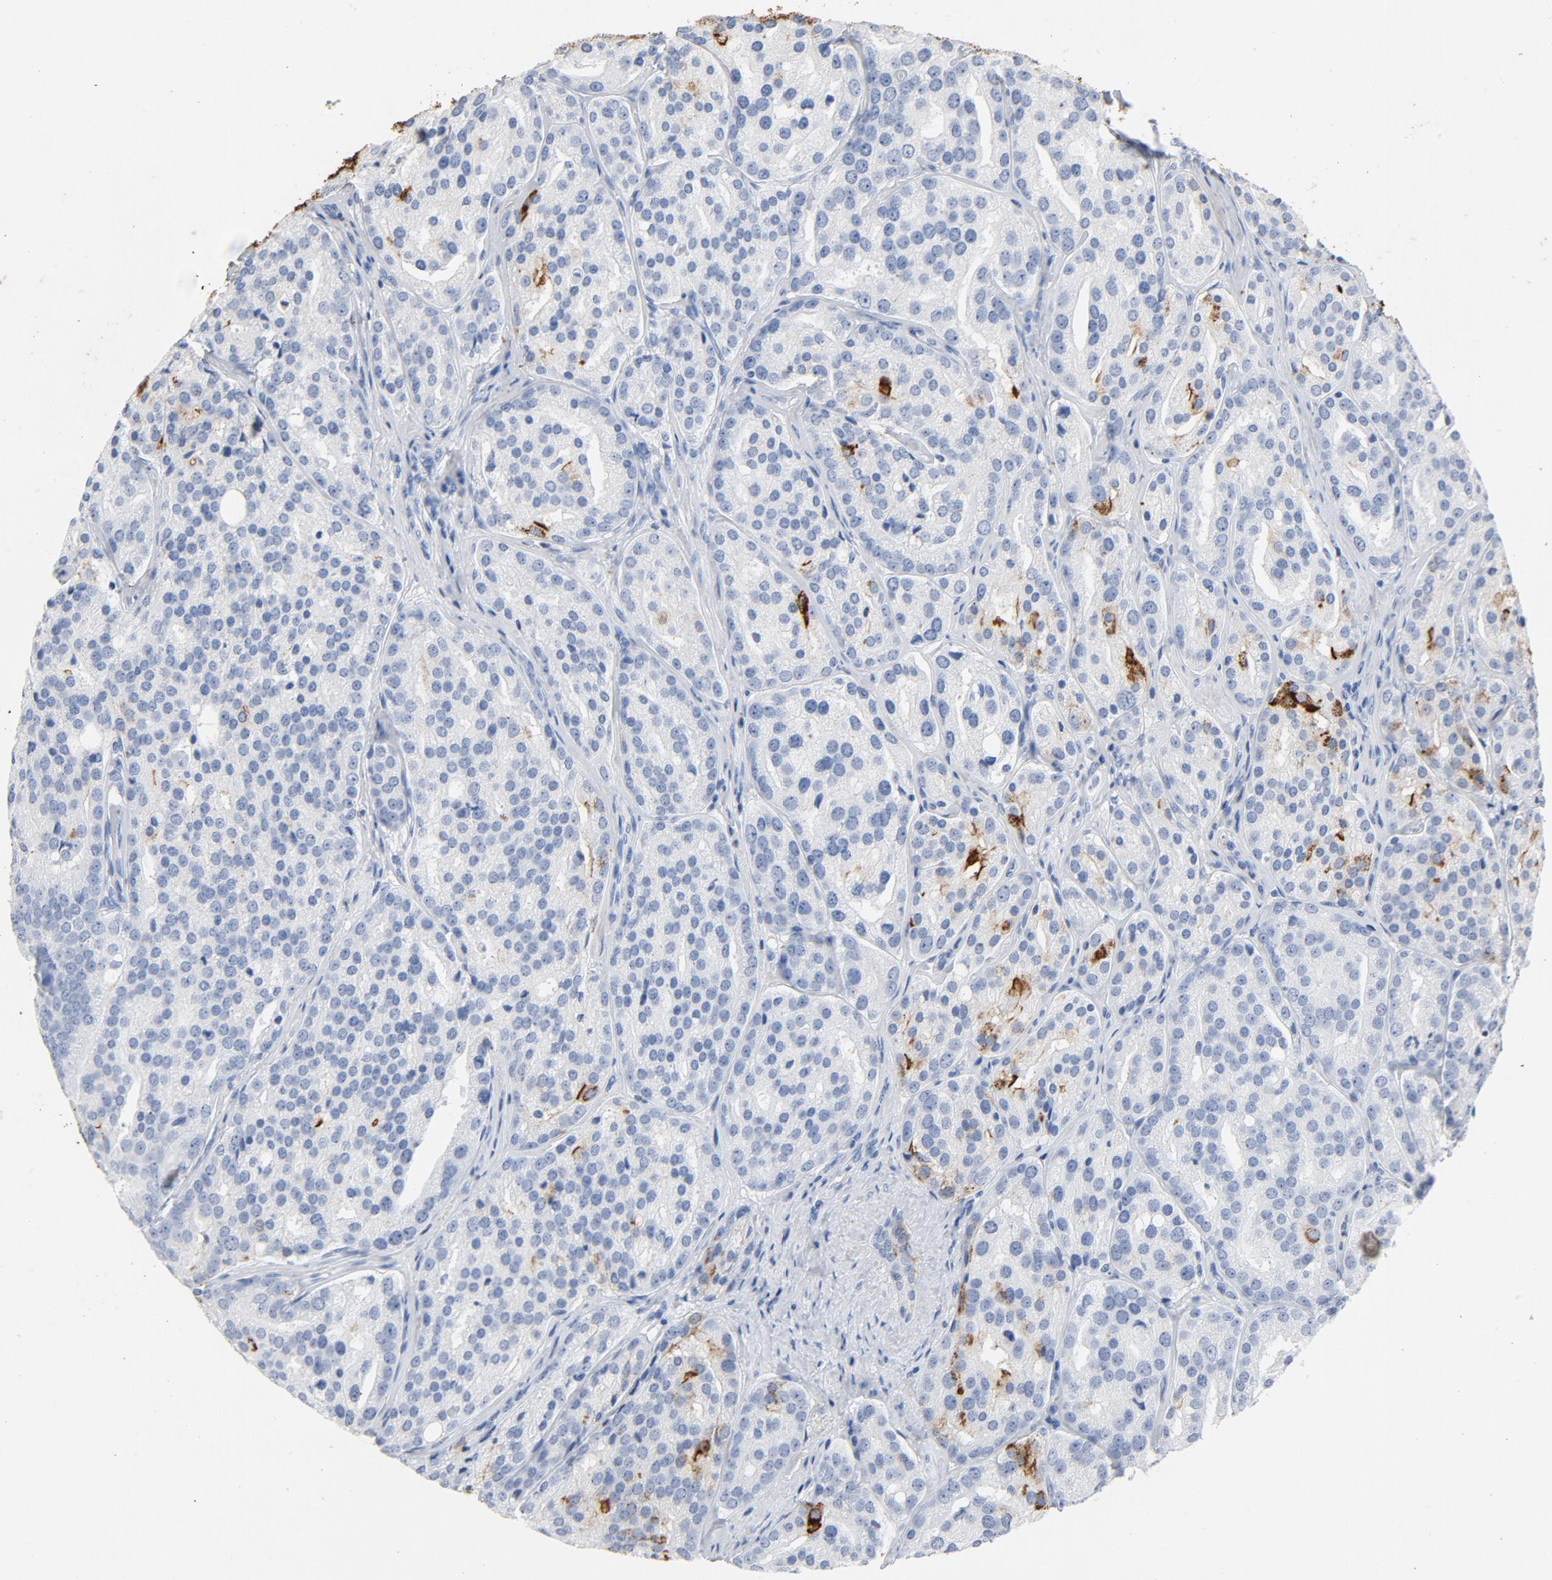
{"staining": {"intensity": "strong", "quantity": "<25%", "location": "cytoplasmic/membranous"}, "tissue": "prostate cancer", "cell_type": "Tumor cells", "image_type": "cancer", "snomed": [{"axis": "morphology", "description": "Adenocarcinoma, High grade"}, {"axis": "topography", "description": "Prostate"}], "caption": "There is medium levels of strong cytoplasmic/membranous positivity in tumor cells of prostate cancer (adenocarcinoma (high-grade)), as demonstrated by immunohistochemical staining (brown color).", "gene": "PTPRB", "patient": {"sex": "male", "age": 64}}